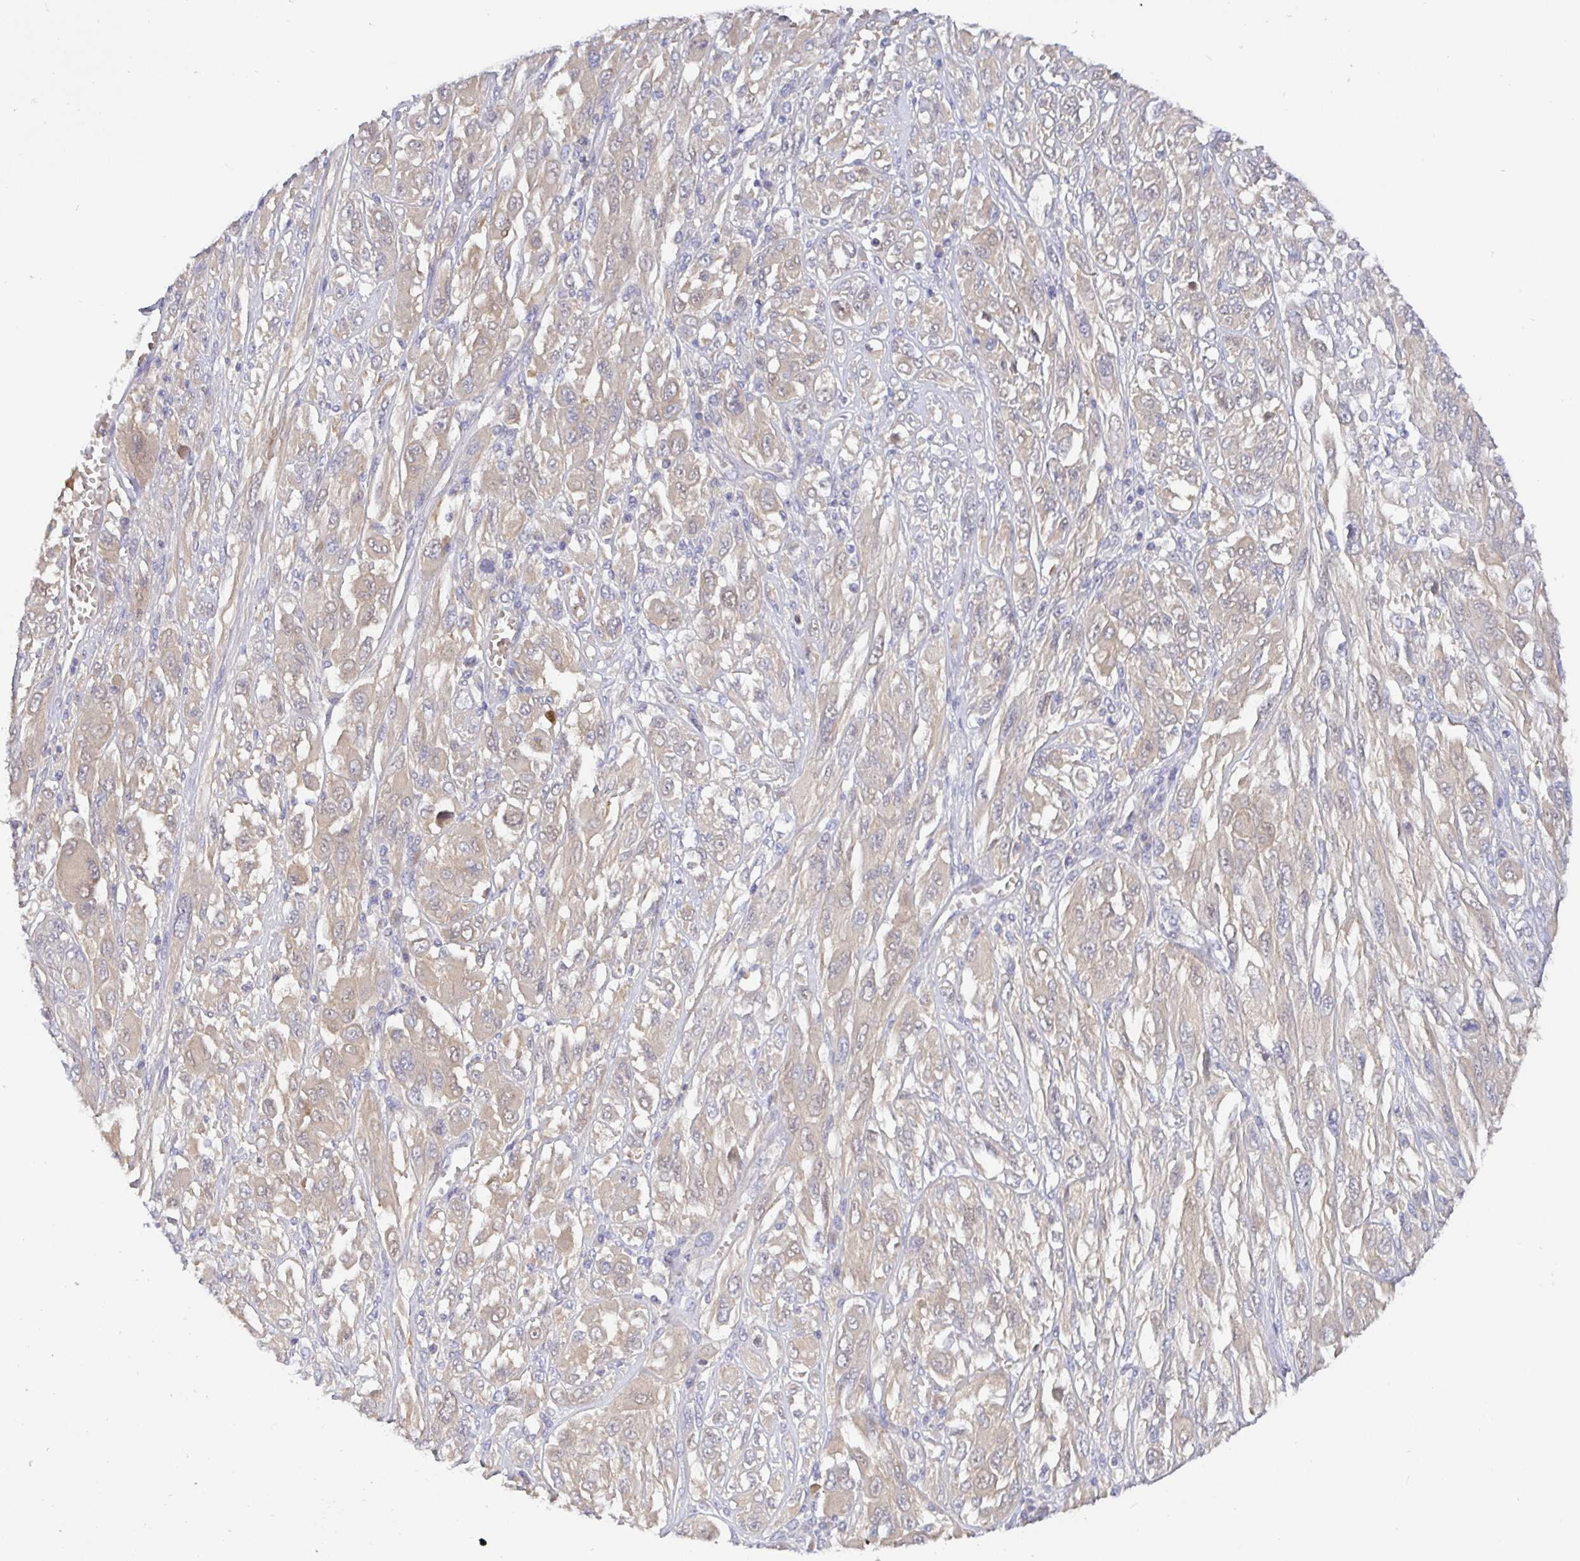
{"staining": {"intensity": "weak", "quantity": "25%-75%", "location": "cytoplasmic/membranous"}, "tissue": "melanoma", "cell_type": "Tumor cells", "image_type": "cancer", "snomed": [{"axis": "morphology", "description": "Malignant melanoma, NOS"}, {"axis": "topography", "description": "Skin"}], "caption": "Protein positivity by immunohistochemistry (IHC) displays weak cytoplasmic/membranous expression in about 25%-75% of tumor cells in malignant melanoma.", "gene": "KIF21A", "patient": {"sex": "female", "age": 91}}